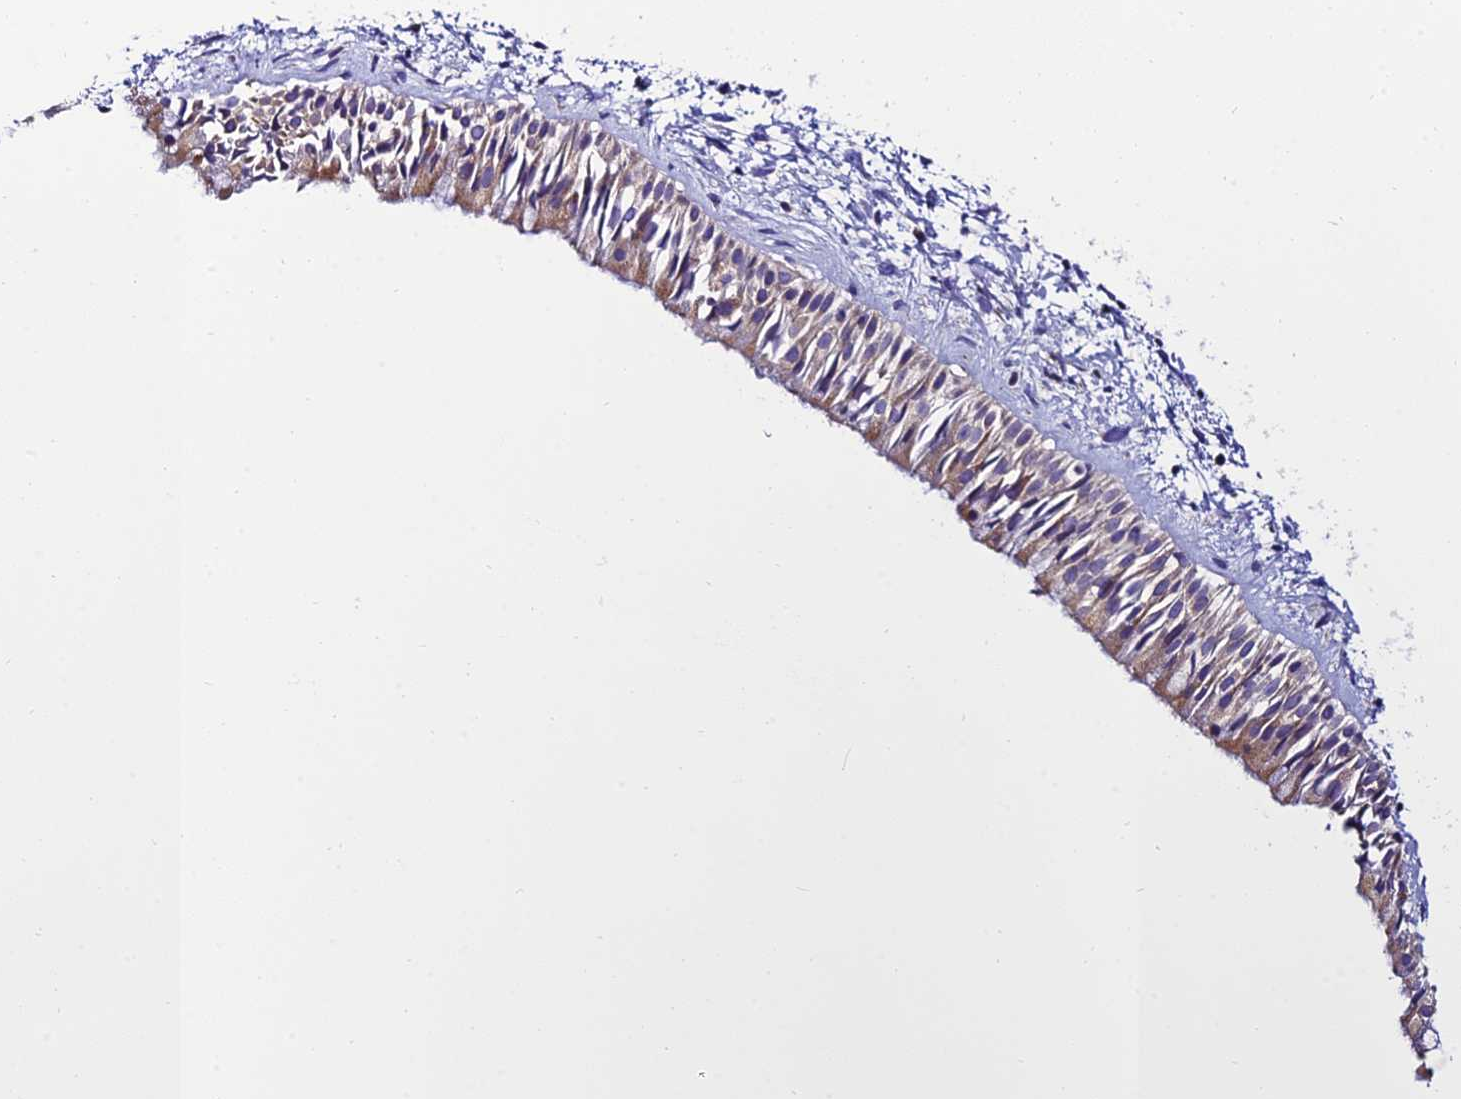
{"staining": {"intensity": "moderate", "quantity": "<25%", "location": "cytoplasmic/membranous"}, "tissue": "nasopharynx", "cell_type": "Respiratory epithelial cells", "image_type": "normal", "snomed": [{"axis": "morphology", "description": "Normal tissue, NOS"}, {"axis": "topography", "description": "Nasopharynx"}], "caption": "A brown stain shows moderate cytoplasmic/membranous staining of a protein in respiratory epithelial cells of unremarkable human nasopharynx.", "gene": "REEP4", "patient": {"sex": "male", "age": 22}}